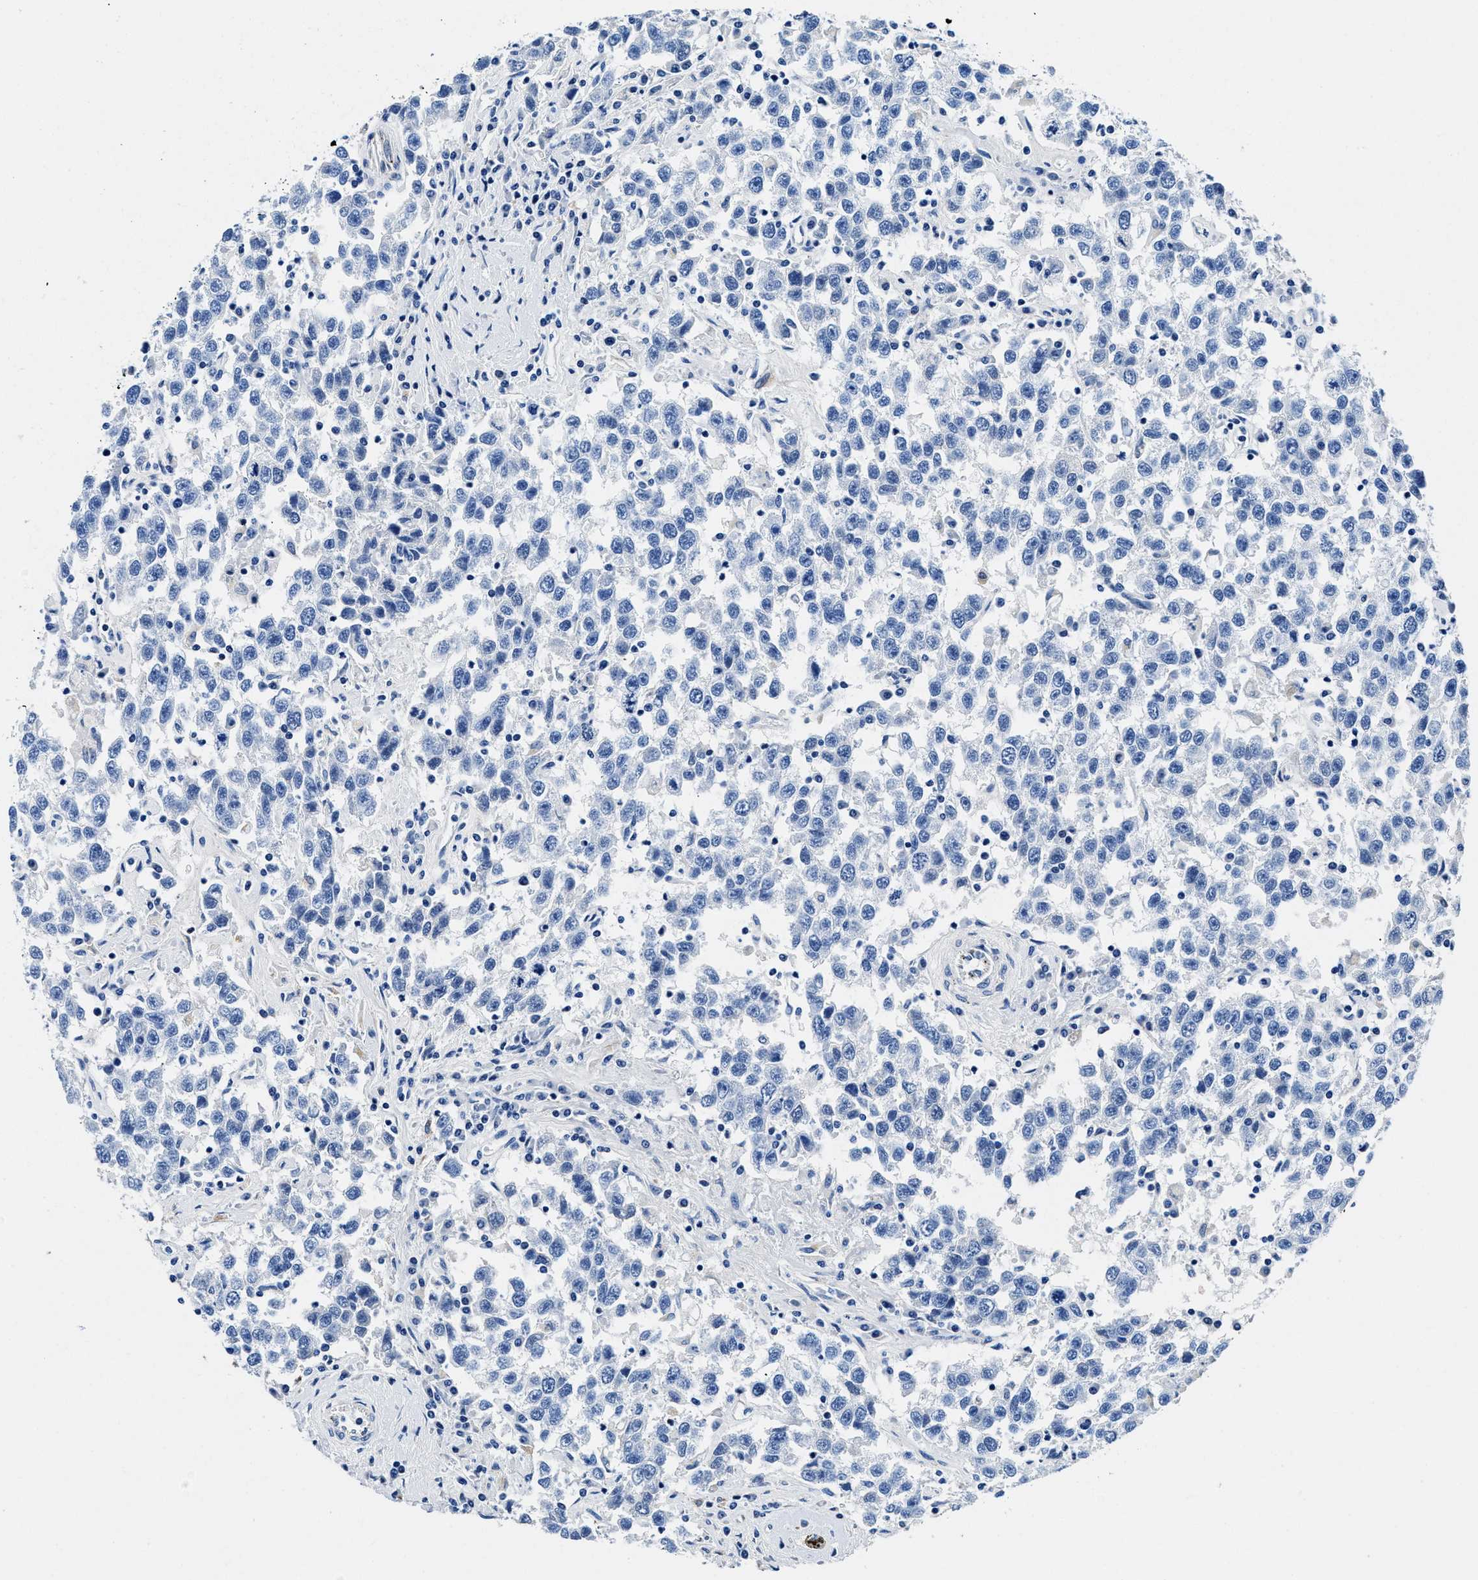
{"staining": {"intensity": "negative", "quantity": "none", "location": "none"}, "tissue": "testis cancer", "cell_type": "Tumor cells", "image_type": "cancer", "snomed": [{"axis": "morphology", "description": "Seminoma, NOS"}, {"axis": "topography", "description": "Testis"}], "caption": "Tumor cells are negative for brown protein staining in seminoma (testis).", "gene": "OR14K1", "patient": {"sex": "male", "age": 41}}